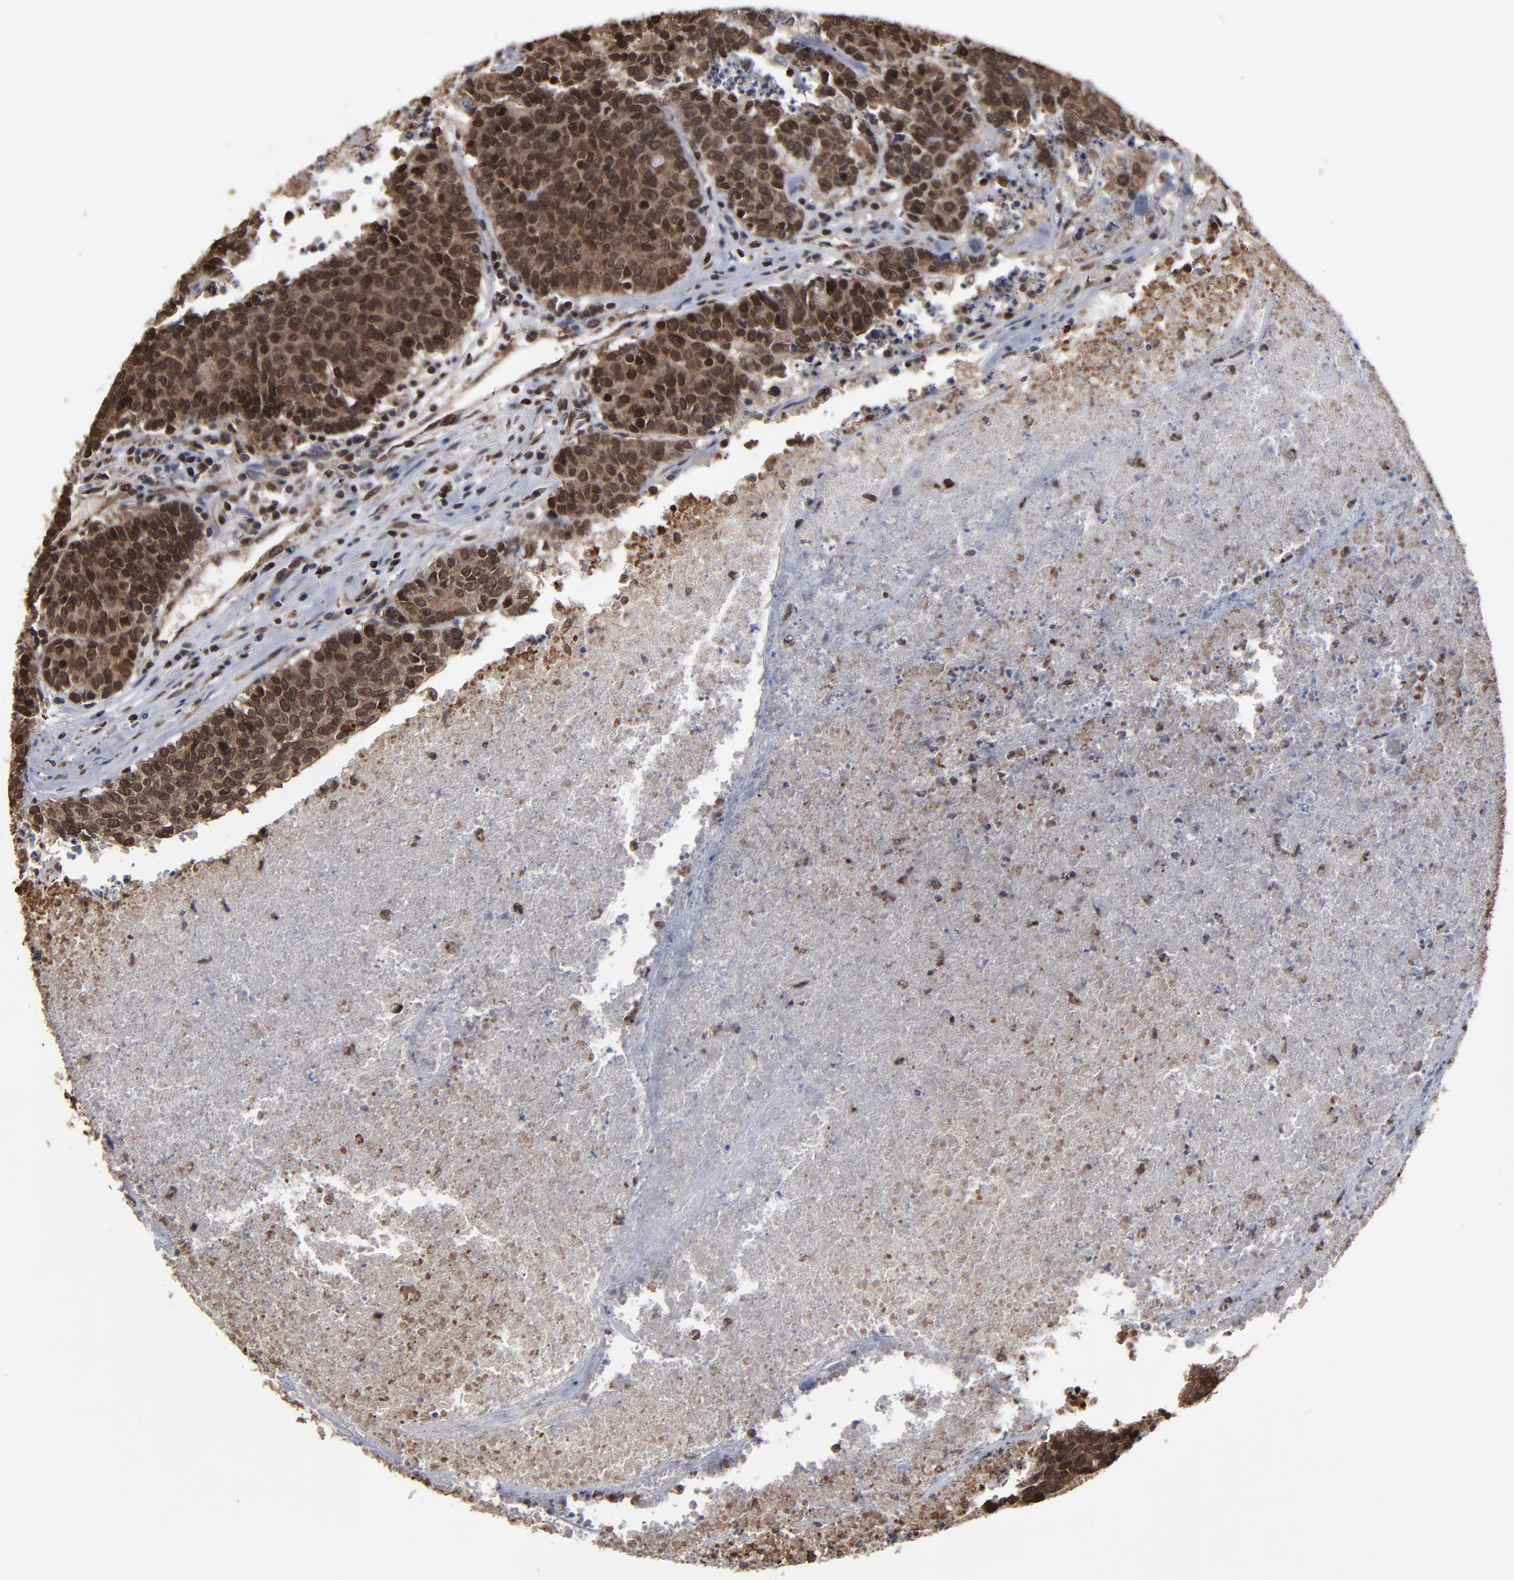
{"staining": {"intensity": "strong", "quantity": ">75%", "location": "cytoplasmic/membranous,nuclear"}, "tissue": "colorectal cancer", "cell_type": "Tumor cells", "image_type": "cancer", "snomed": [{"axis": "morphology", "description": "Adenocarcinoma, NOS"}, {"axis": "topography", "description": "Colon"}], "caption": "Tumor cells demonstrate high levels of strong cytoplasmic/membranous and nuclear staining in approximately >75% of cells in human colorectal cancer.", "gene": "KIAA2026", "patient": {"sex": "female", "age": 53}}